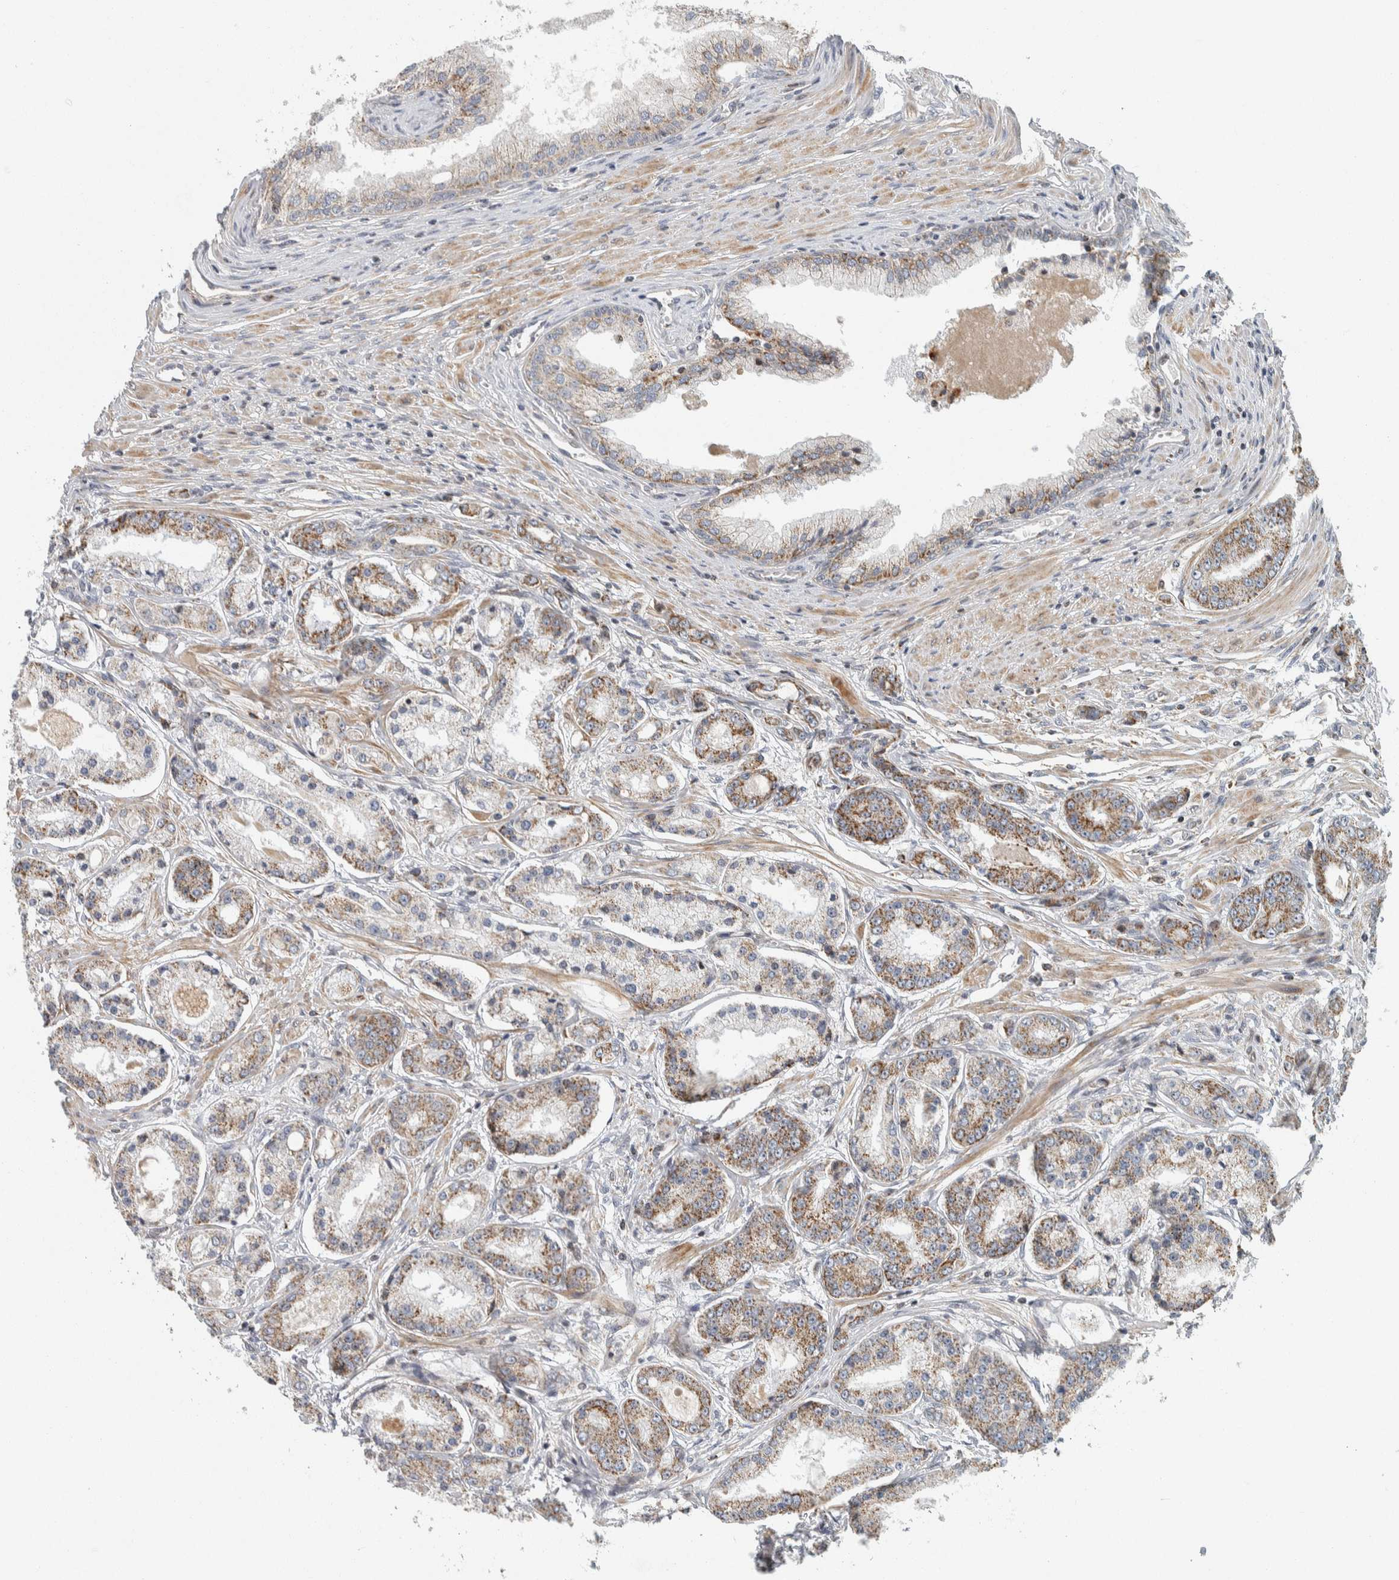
{"staining": {"intensity": "moderate", "quantity": ">75%", "location": "cytoplasmic/membranous"}, "tissue": "prostate cancer", "cell_type": "Tumor cells", "image_type": "cancer", "snomed": [{"axis": "morphology", "description": "Adenocarcinoma, High grade"}, {"axis": "topography", "description": "Prostate"}], "caption": "Human prostate cancer (high-grade adenocarcinoma) stained with a protein marker displays moderate staining in tumor cells.", "gene": "AFP", "patient": {"sex": "male", "age": 59}}